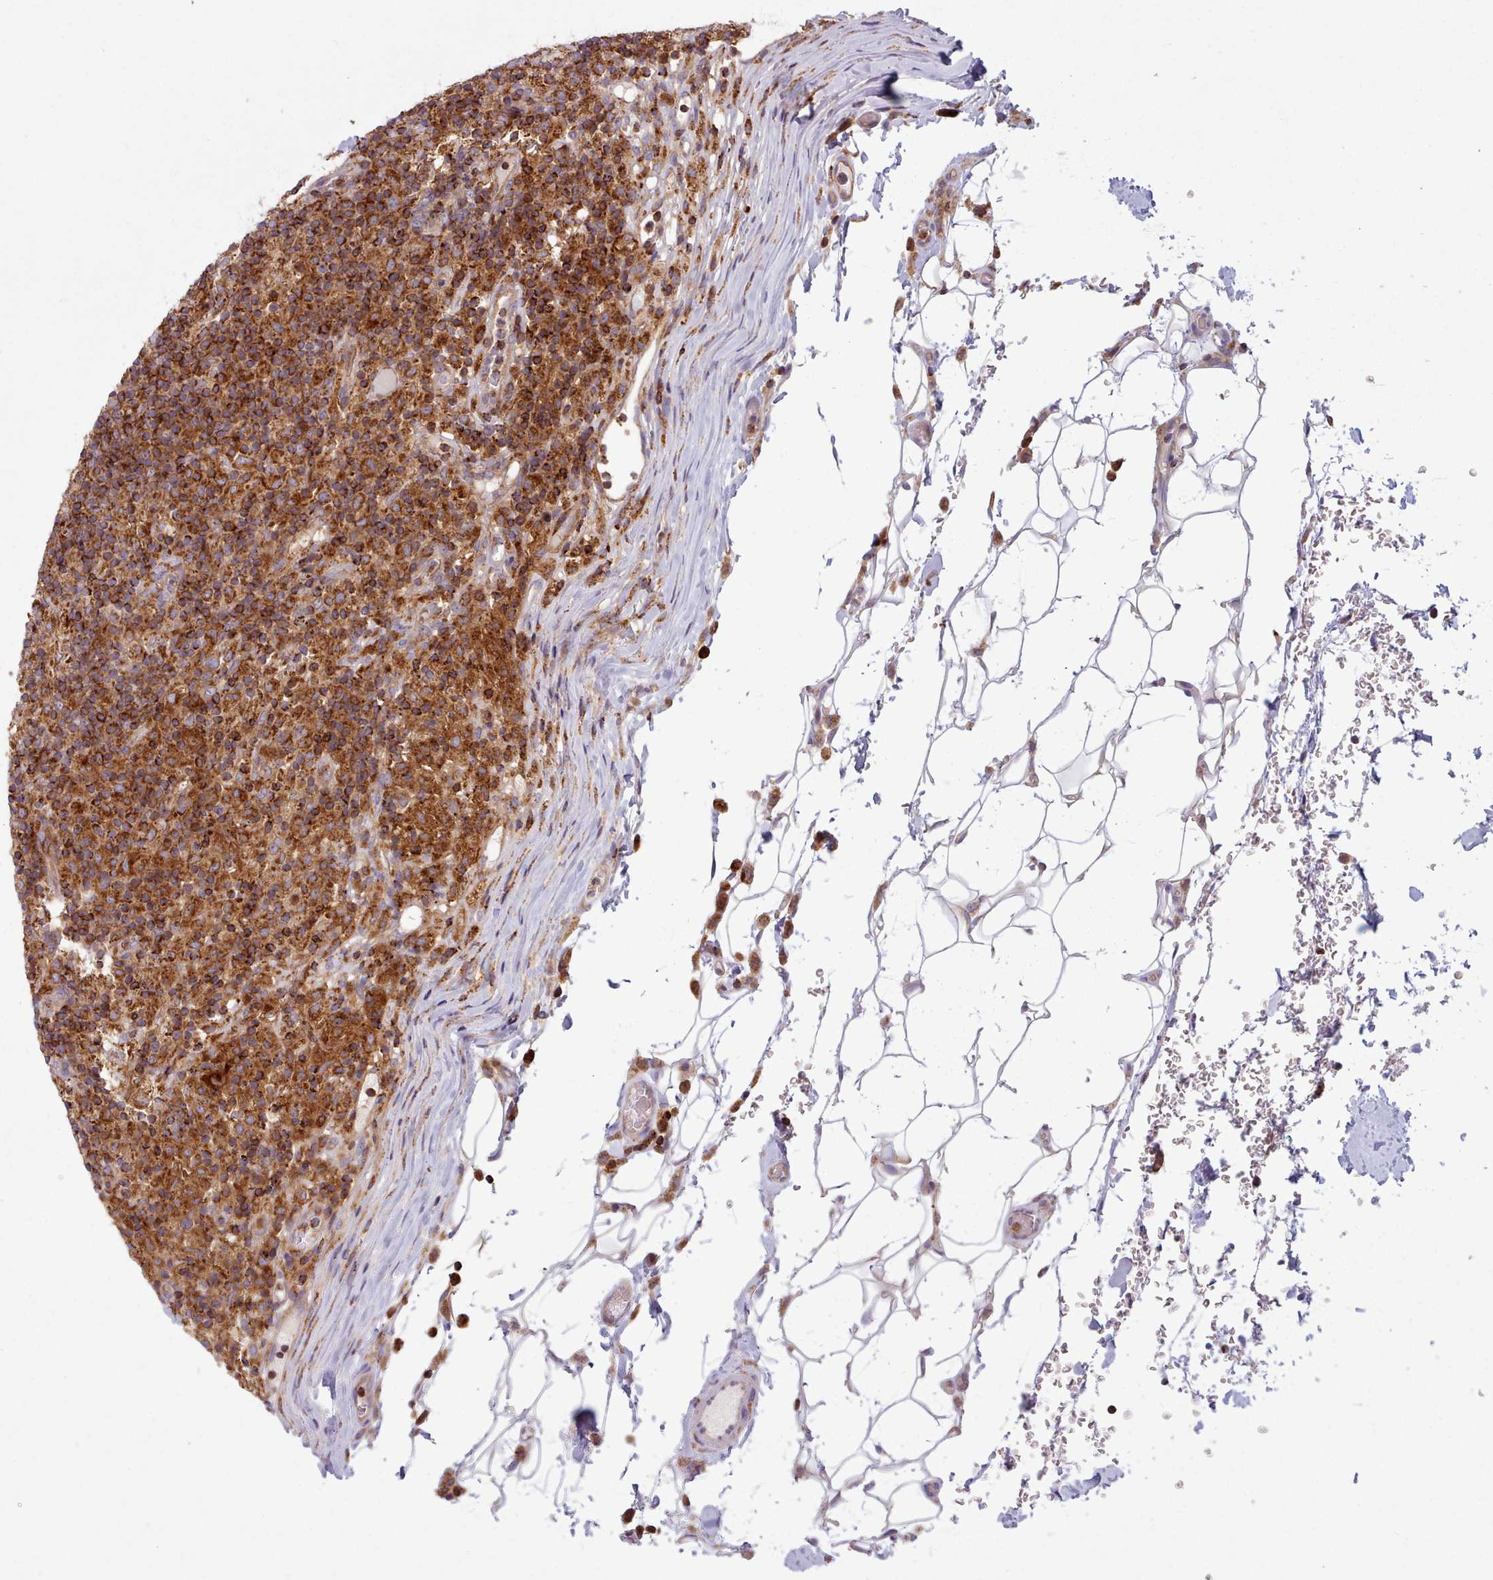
{"staining": {"intensity": "strong", "quantity": ">75%", "location": "cytoplasmic/membranous"}, "tissue": "lymphoma", "cell_type": "Tumor cells", "image_type": "cancer", "snomed": [{"axis": "morphology", "description": "Hodgkin's disease, NOS"}, {"axis": "topography", "description": "Lymph node"}], "caption": "A photomicrograph of human lymphoma stained for a protein reveals strong cytoplasmic/membranous brown staining in tumor cells. (Brightfield microscopy of DAB IHC at high magnification).", "gene": "CRYBG1", "patient": {"sex": "male", "age": 70}}